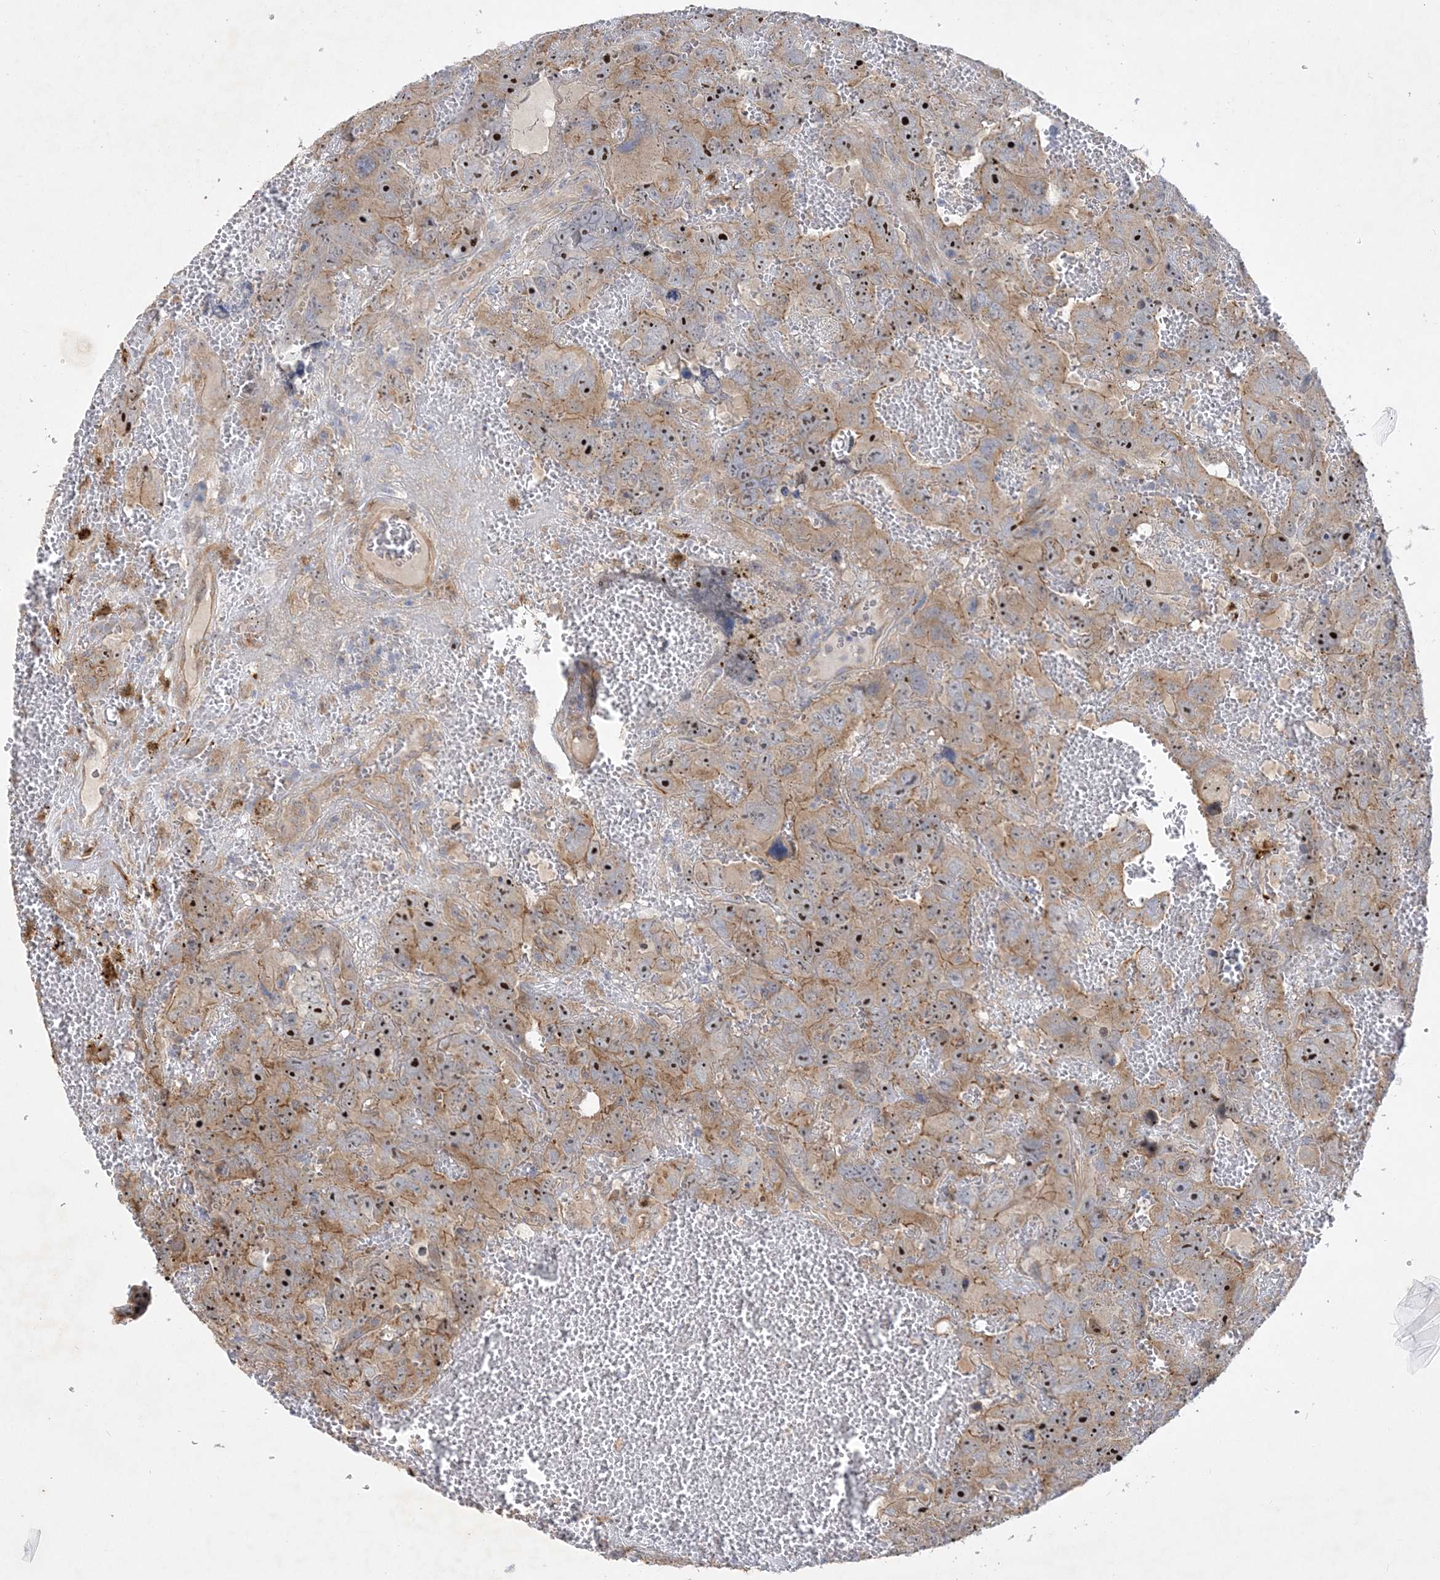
{"staining": {"intensity": "moderate", "quantity": ">75%", "location": "nuclear"}, "tissue": "testis cancer", "cell_type": "Tumor cells", "image_type": "cancer", "snomed": [{"axis": "morphology", "description": "Carcinoma, Embryonal, NOS"}, {"axis": "topography", "description": "Testis"}], "caption": "Moderate nuclear staining for a protein is identified in approximately >75% of tumor cells of testis cancer using IHC.", "gene": "FEZ2", "patient": {"sex": "male", "age": 45}}